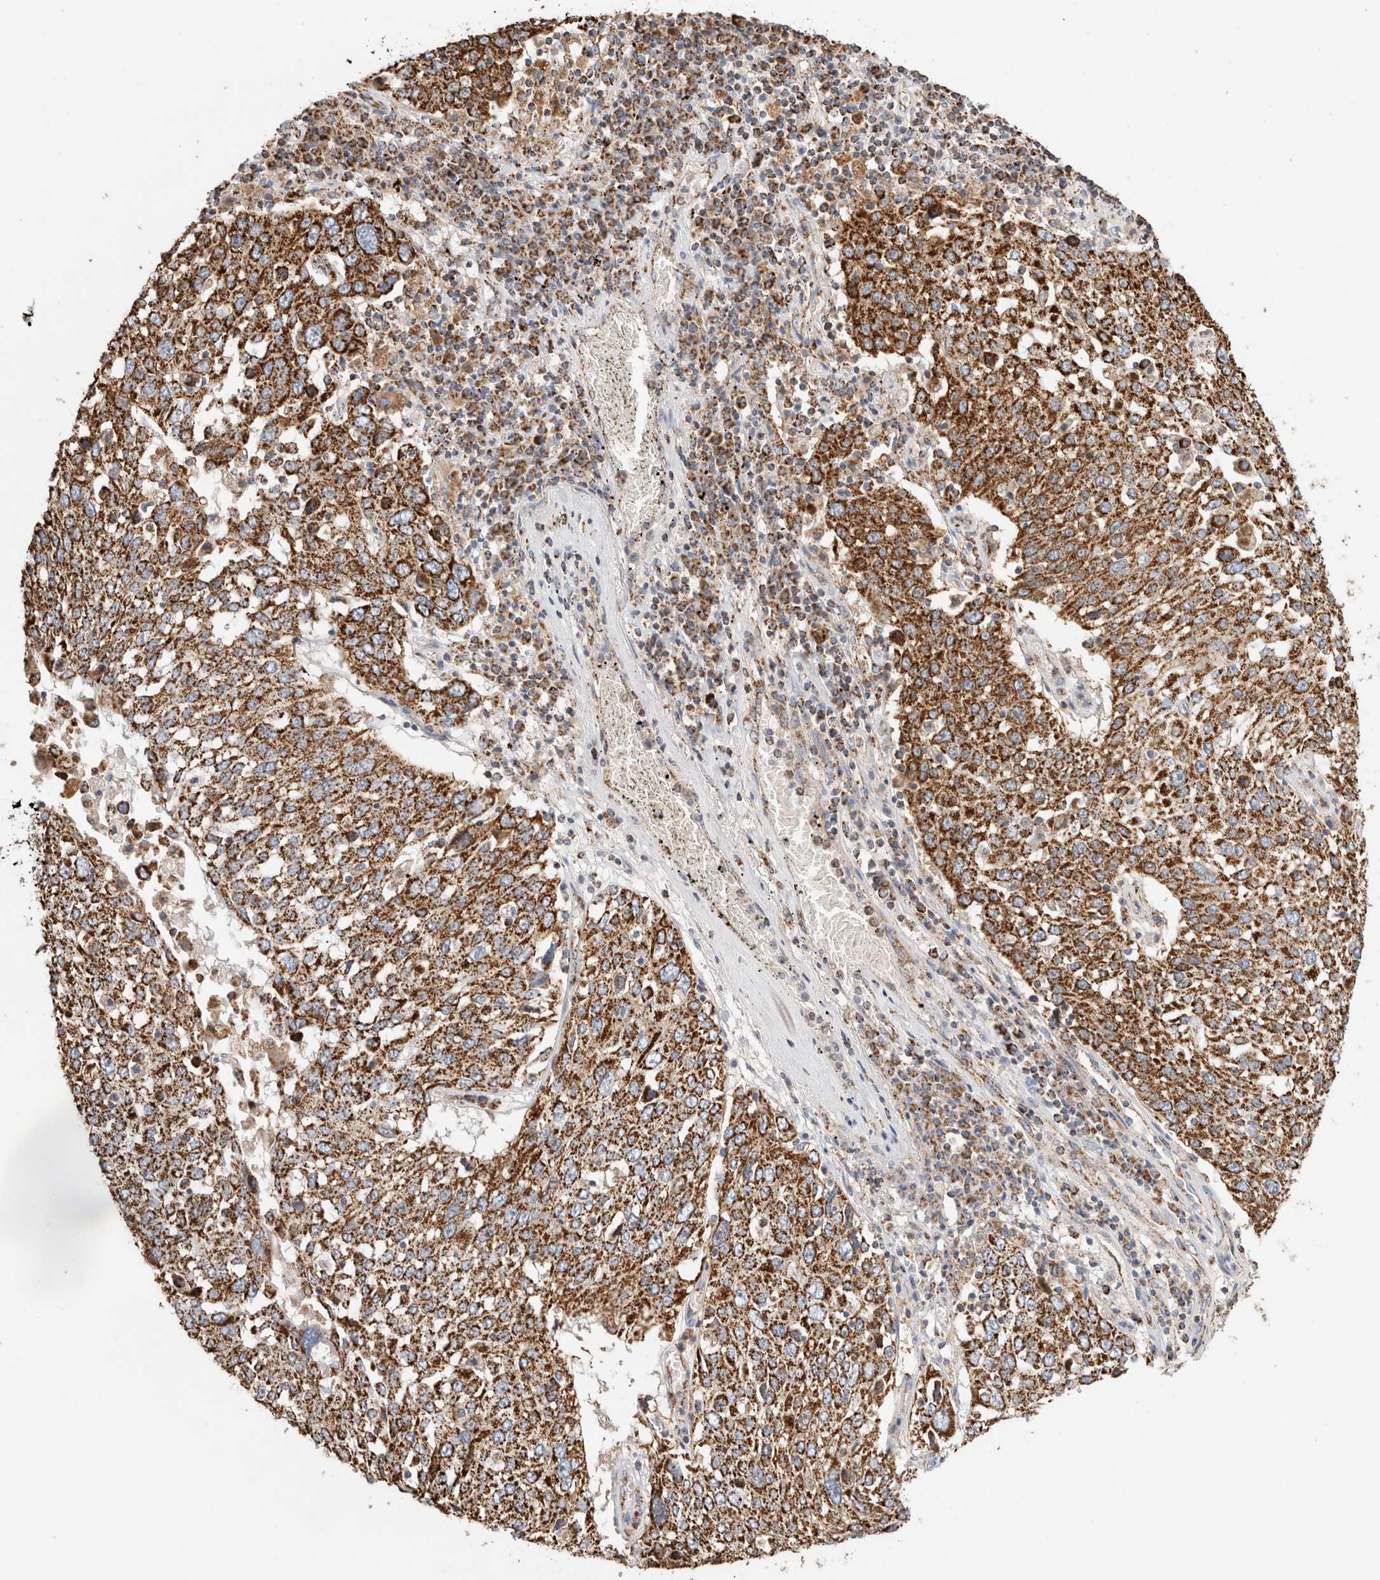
{"staining": {"intensity": "strong", "quantity": ">75%", "location": "cytoplasmic/membranous"}, "tissue": "lung cancer", "cell_type": "Tumor cells", "image_type": "cancer", "snomed": [{"axis": "morphology", "description": "Squamous cell carcinoma, NOS"}, {"axis": "topography", "description": "Lung"}], "caption": "Immunohistochemical staining of lung cancer (squamous cell carcinoma) reveals strong cytoplasmic/membranous protein expression in about >75% of tumor cells.", "gene": "C1QBP", "patient": {"sex": "male", "age": 65}}